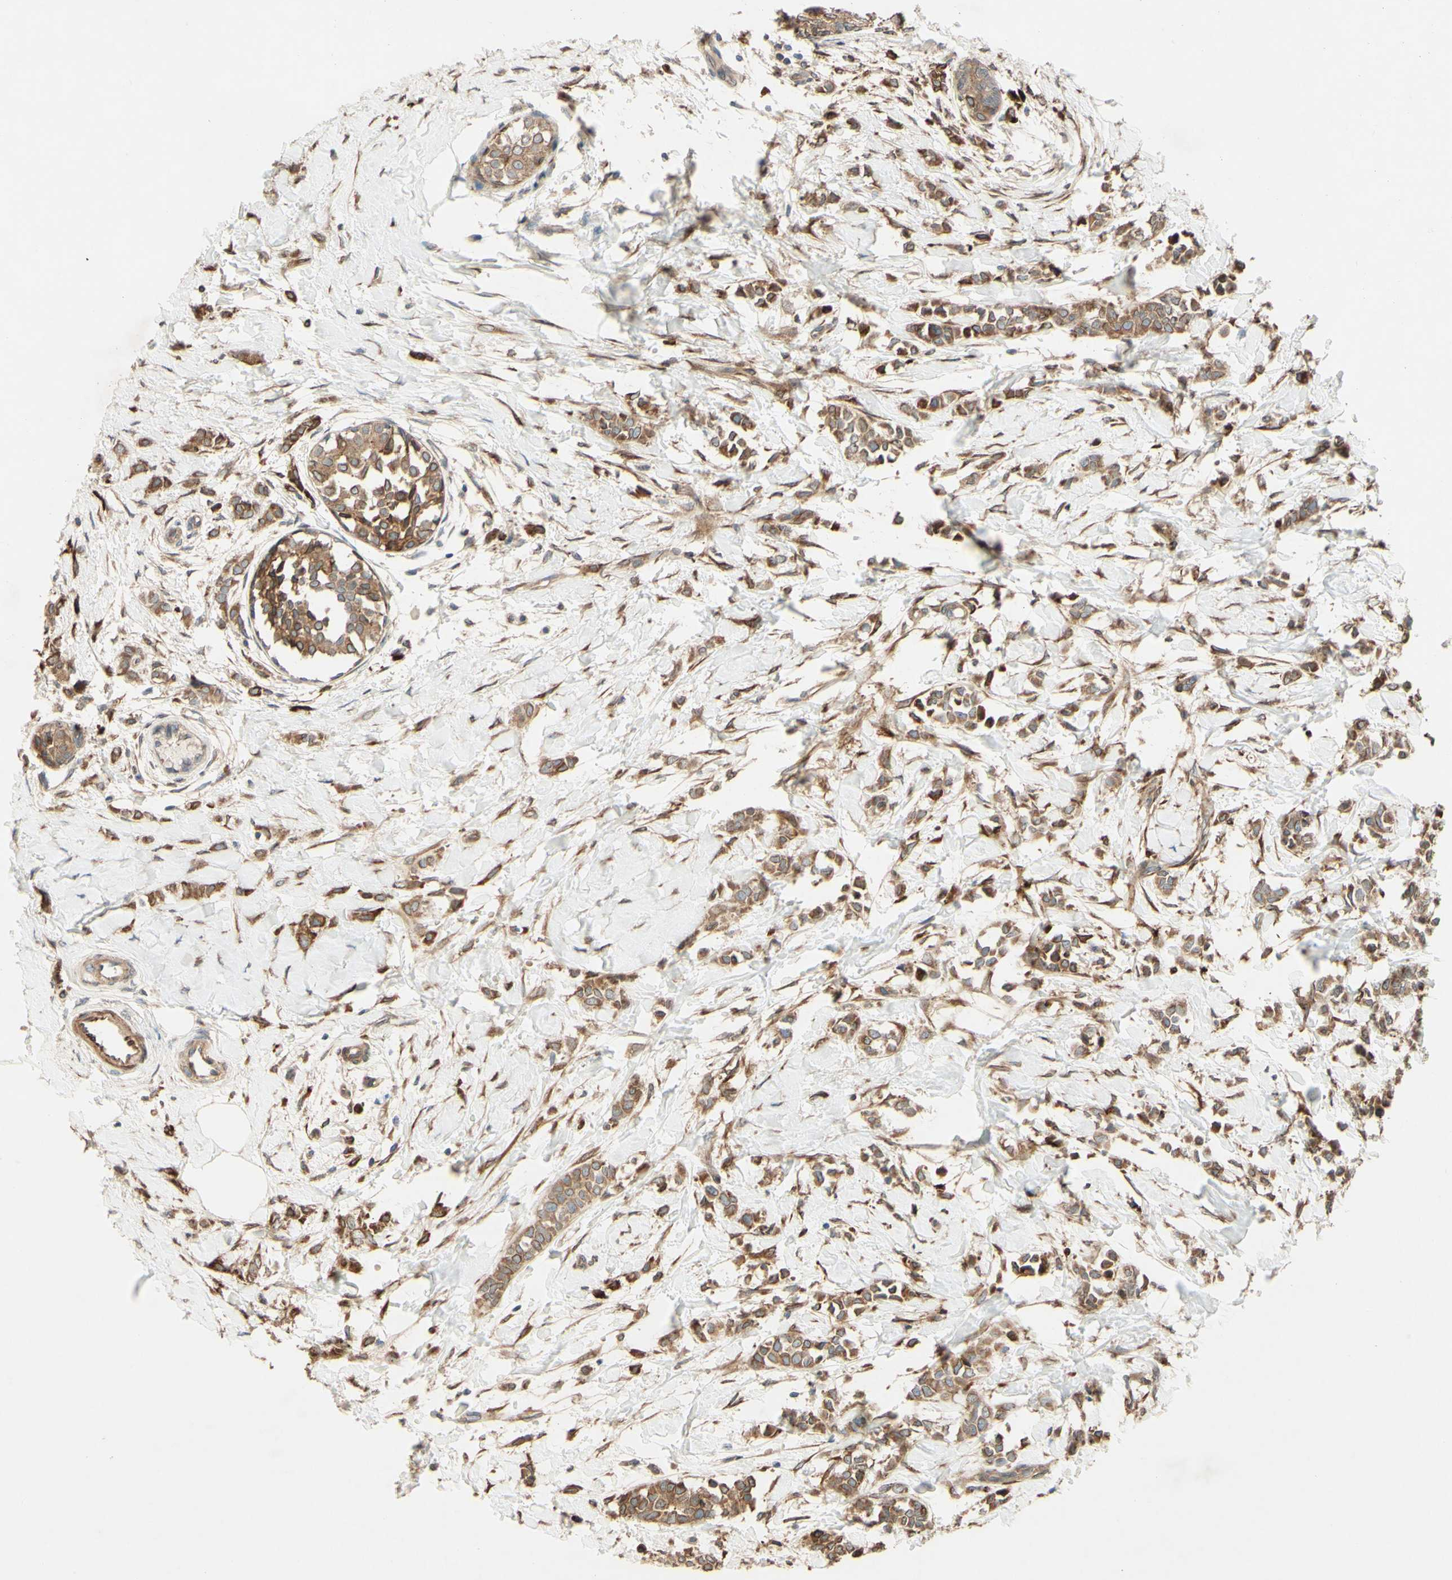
{"staining": {"intensity": "moderate", "quantity": ">75%", "location": "cytoplasmic/membranous,nuclear"}, "tissue": "breast cancer", "cell_type": "Tumor cells", "image_type": "cancer", "snomed": [{"axis": "morphology", "description": "Lobular carcinoma, in situ"}, {"axis": "morphology", "description": "Lobular carcinoma"}, {"axis": "topography", "description": "Breast"}], "caption": "There is medium levels of moderate cytoplasmic/membranous and nuclear expression in tumor cells of breast lobular carcinoma in situ, as demonstrated by immunohistochemical staining (brown color).", "gene": "PTPRU", "patient": {"sex": "female", "age": 41}}